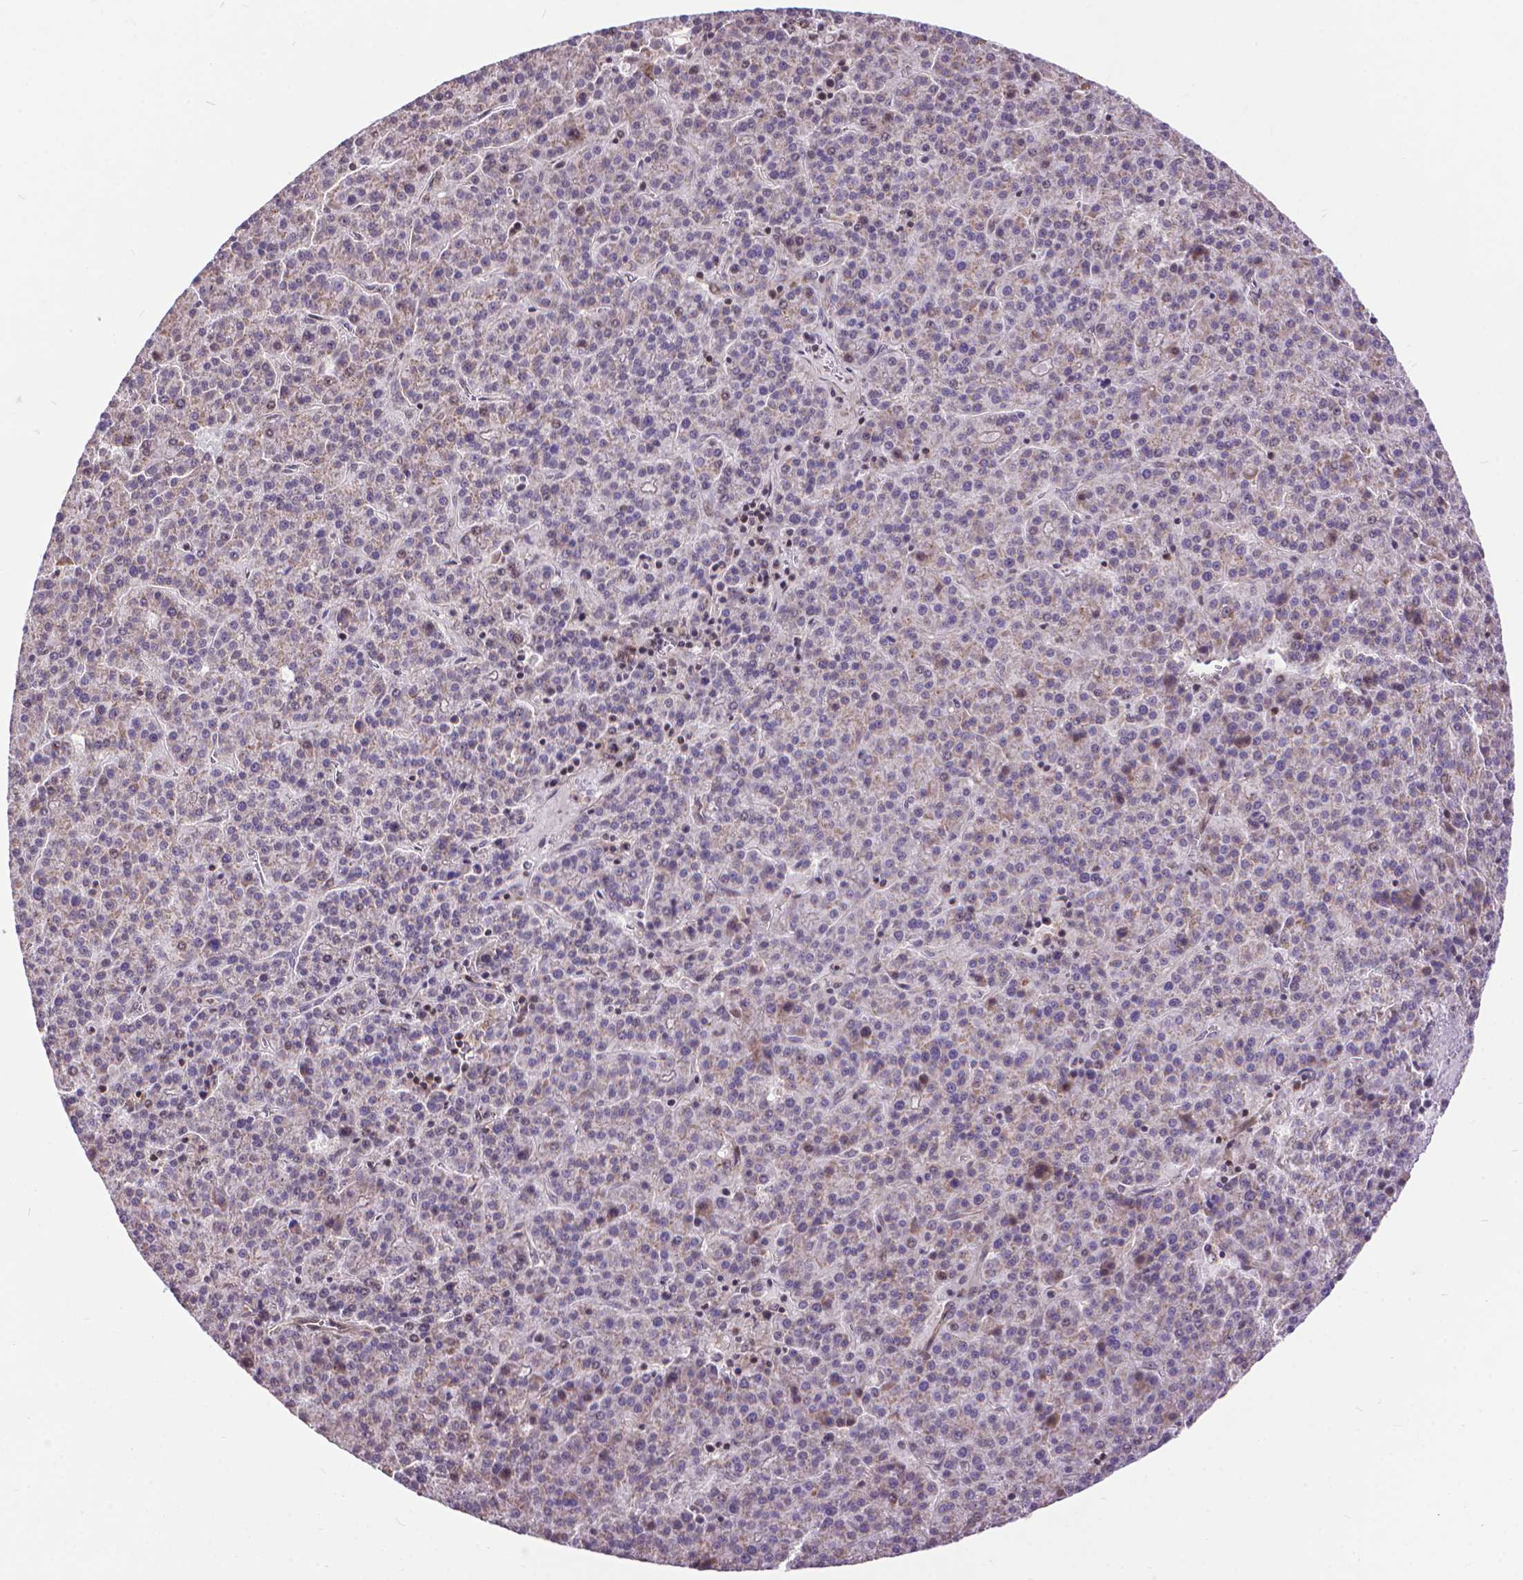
{"staining": {"intensity": "negative", "quantity": "none", "location": "none"}, "tissue": "liver cancer", "cell_type": "Tumor cells", "image_type": "cancer", "snomed": [{"axis": "morphology", "description": "Carcinoma, Hepatocellular, NOS"}, {"axis": "topography", "description": "Liver"}], "caption": "This is a micrograph of immunohistochemistry staining of liver cancer, which shows no staining in tumor cells.", "gene": "TMEM135", "patient": {"sex": "female", "age": 58}}